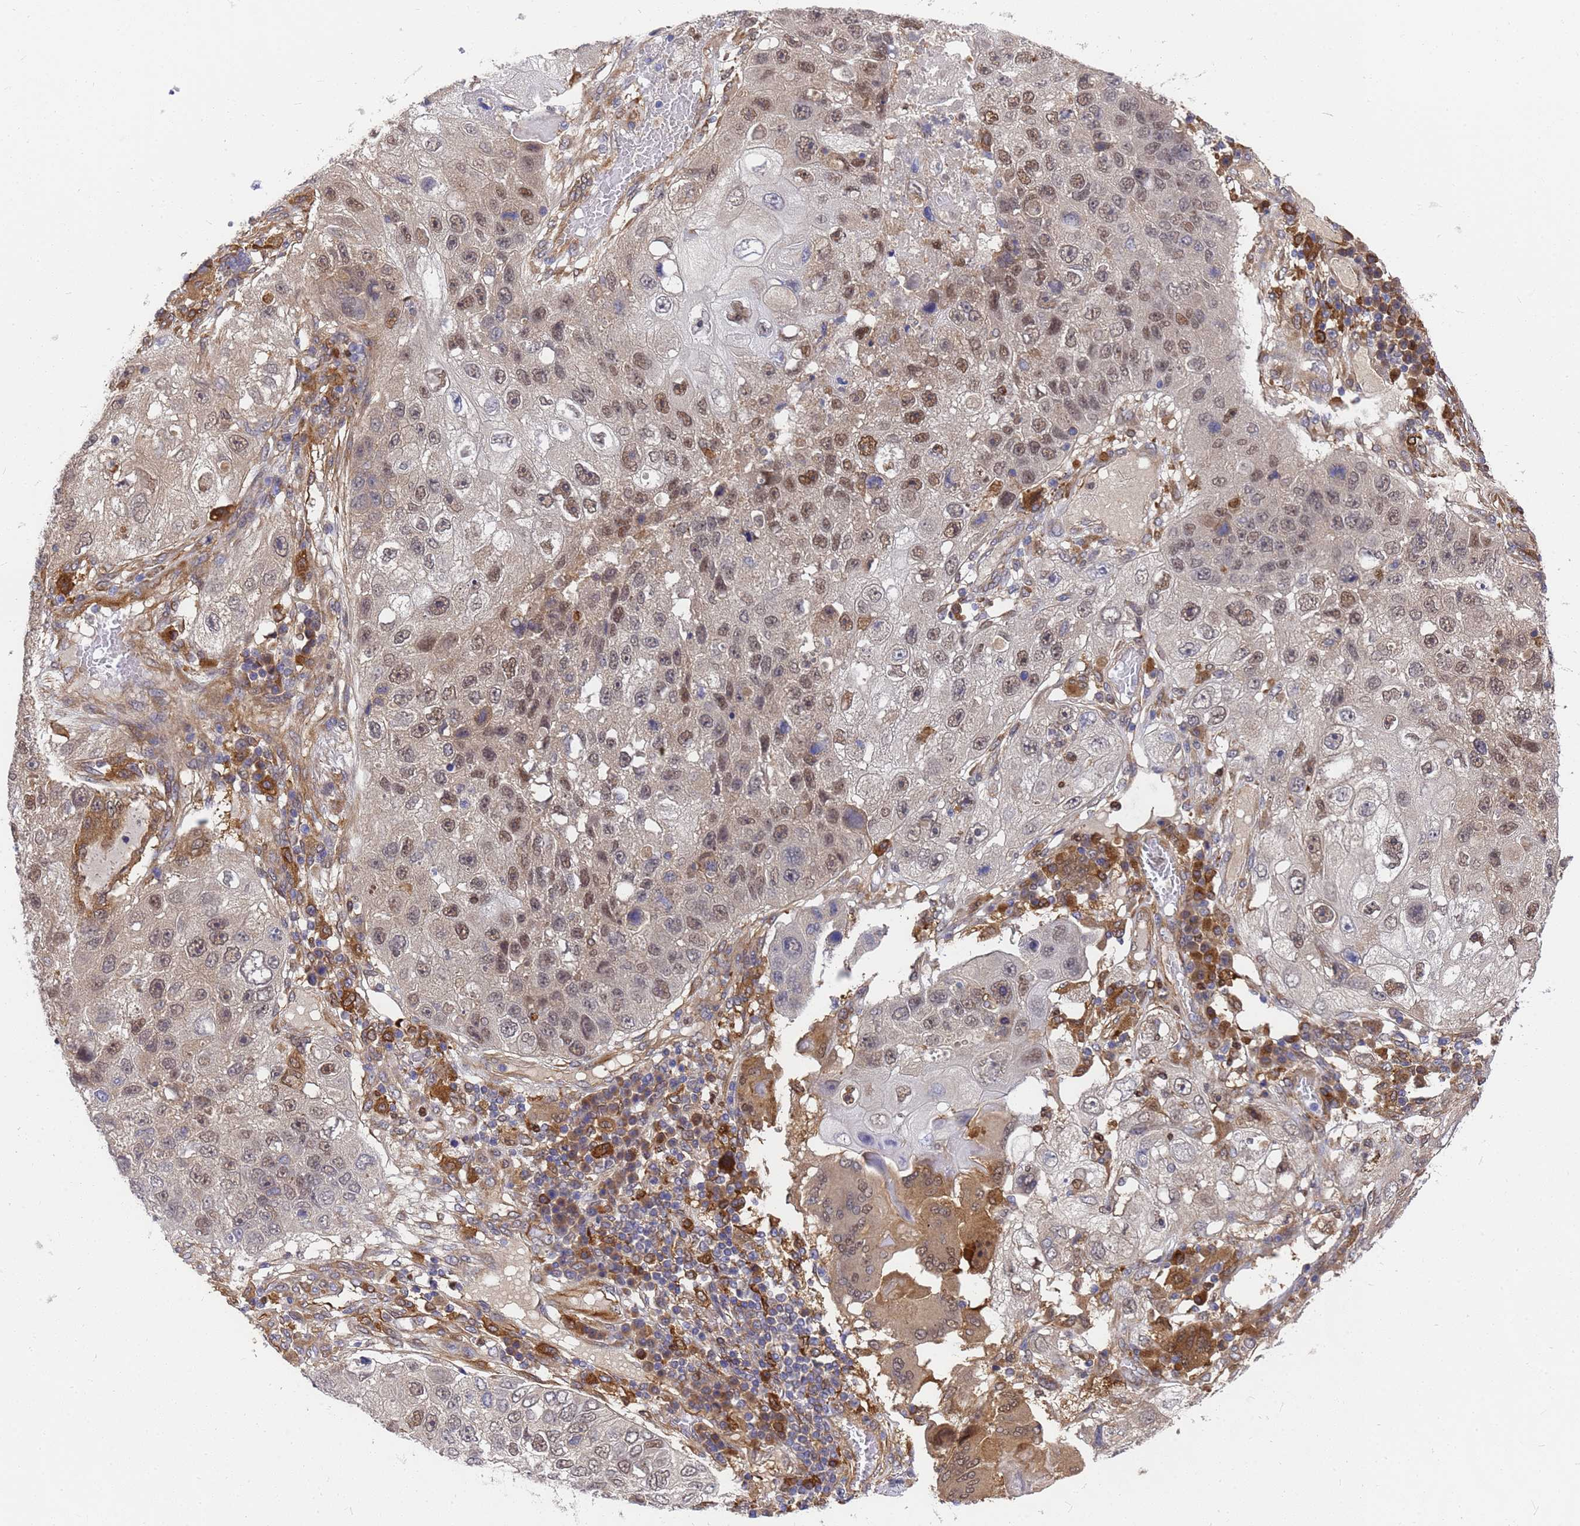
{"staining": {"intensity": "moderate", "quantity": "25%-75%", "location": "nuclear"}, "tissue": "lung cancer", "cell_type": "Tumor cells", "image_type": "cancer", "snomed": [{"axis": "morphology", "description": "Squamous cell carcinoma, NOS"}, {"axis": "topography", "description": "Lung"}], "caption": "Immunohistochemistry (IHC) image of lung cancer (squamous cell carcinoma) stained for a protein (brown), which reveals medium levels of moderate nuclear staining in approximately 25%-75% of tumor cells.", "gene": "SLC35E2B", "patient": {"sex": "male", "age": 61}}